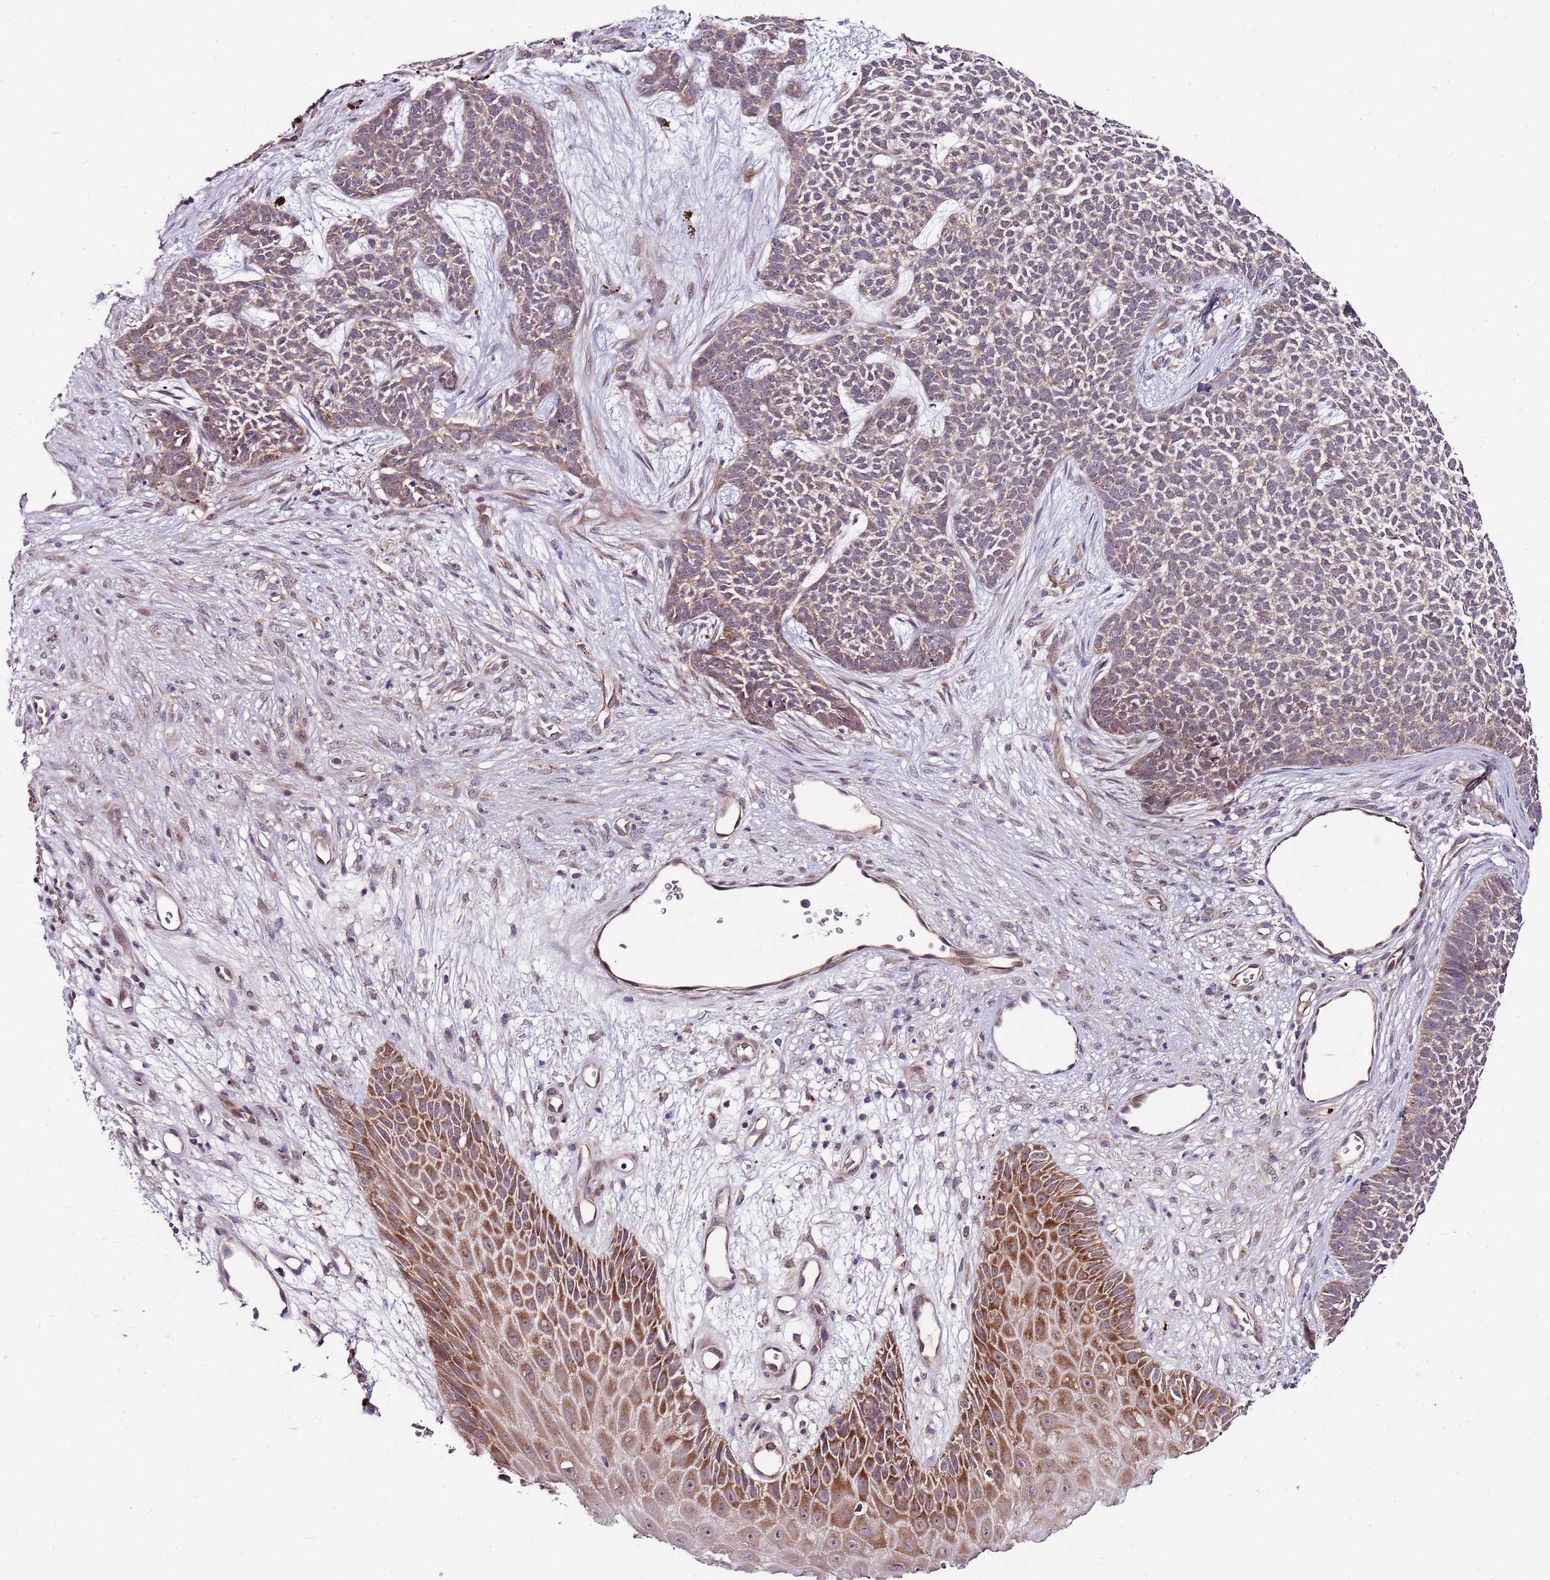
{"staining": {"intensity": "weak", "quantity": "<25%", "location": "cytoplasmic/membranous"}, "tissue": "skin cancer", "cell_type": "Tumor cells", "image_type": "cancer", "snomed": [{"axis": "morphology", "description": "Basal cell carcinoma"}, {"axis": "topography", "description": "Skin"}], "caption": "A photomicrograph of skin basal cell carcinoma stained for a protein demonstrates no brown staining in tumor cells.", "gene": "FBXL22", "patient": {"sex": "female", "age": 84}}